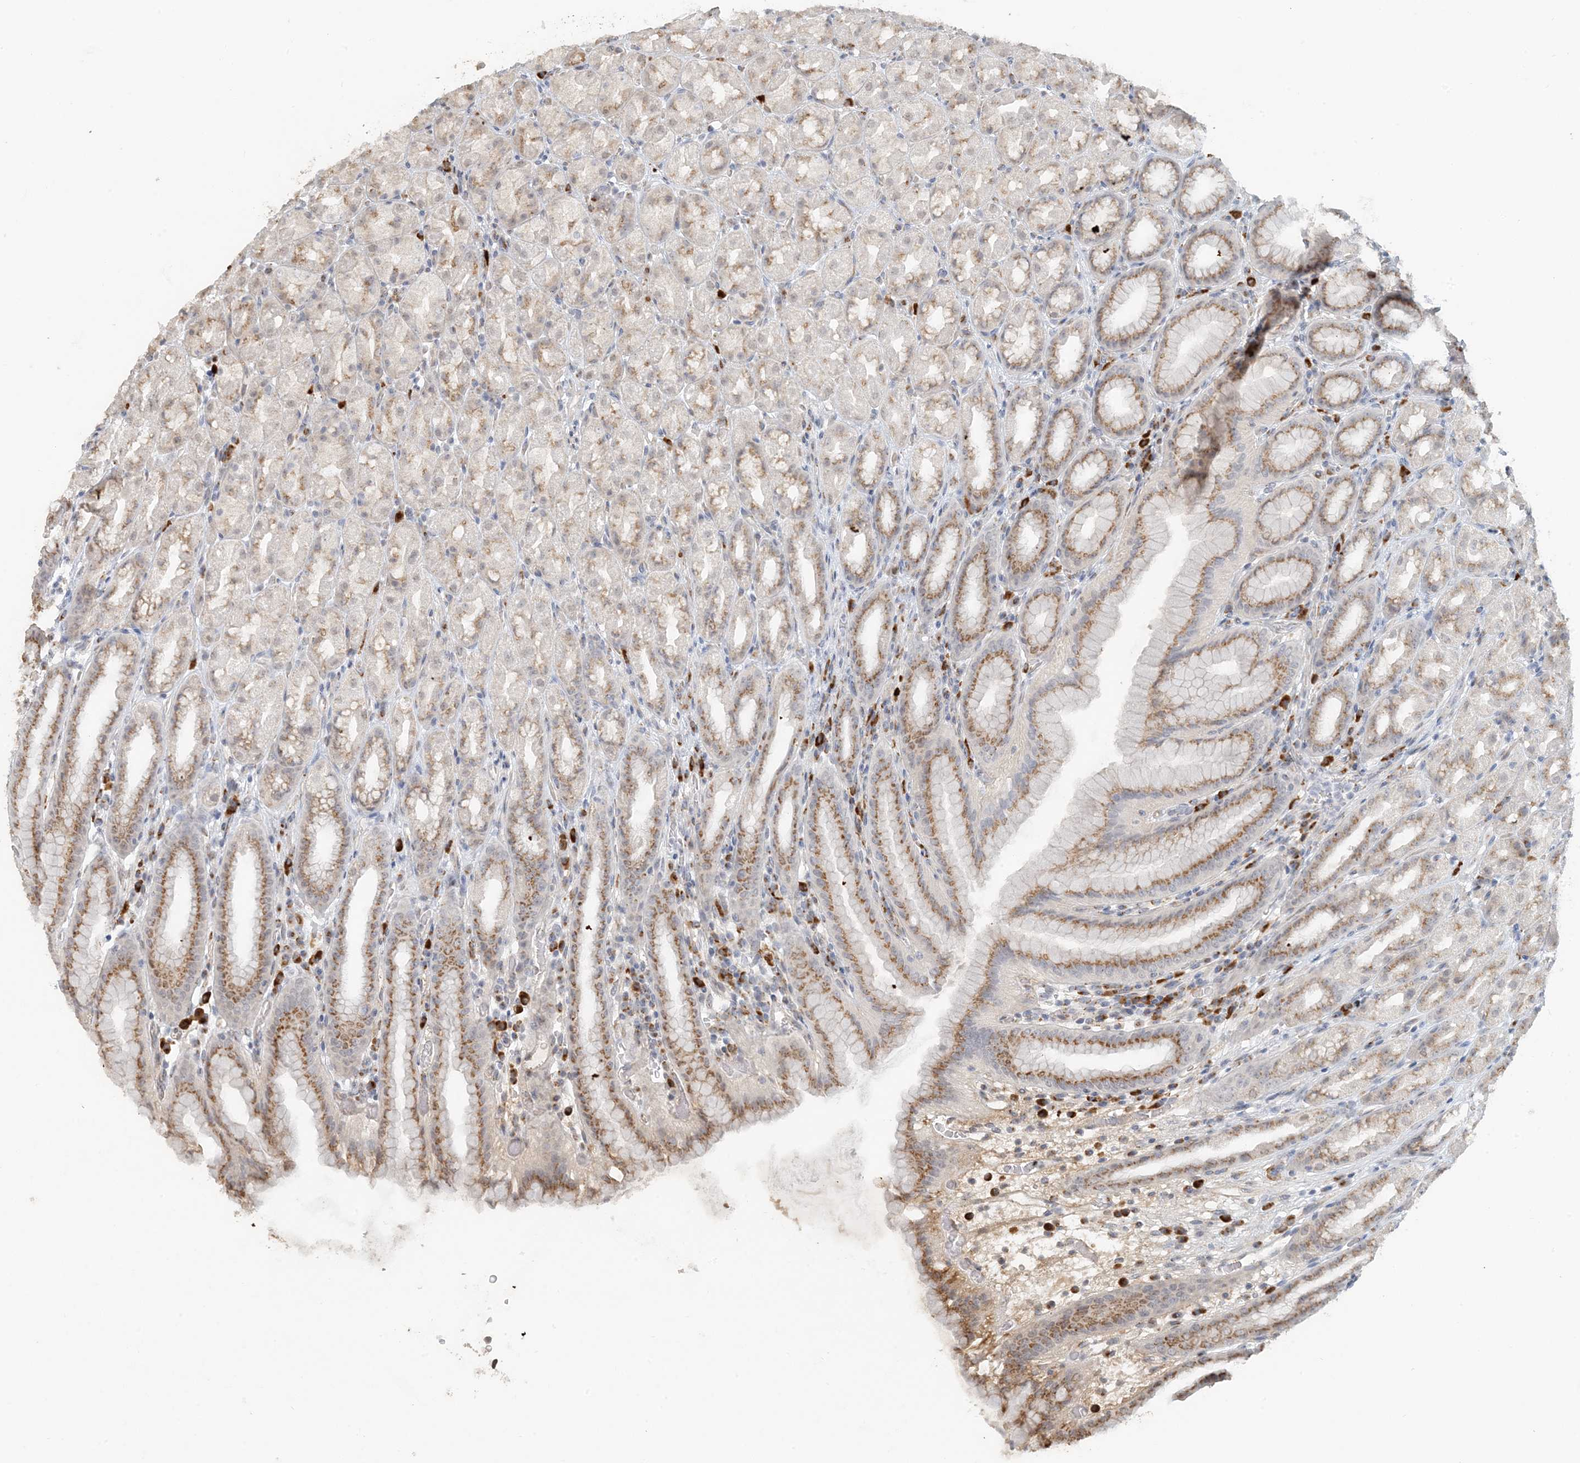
{"staining": {"intensity": "moderate", "quantity": "25%-75%", "location": "cytoplasmic/membranous"}, "tissue": "stomach", "cell_type": "Glandular cells", "image_type": "normal", "snomed": [{"axis": "morphology", "description": "Normal tissue, NOS"}, {"axis": "topography", "description": "Stomach, upper"}], "caption": "An immunohistochemistry histopathology image of normal tissue is shown. Protein staining in brown shows moderate cytoplasmic/membranous positivity in stomach within glandular cells.", "gene": "ZCCHC4", "patient": {"sex": "male", "age": 68}}